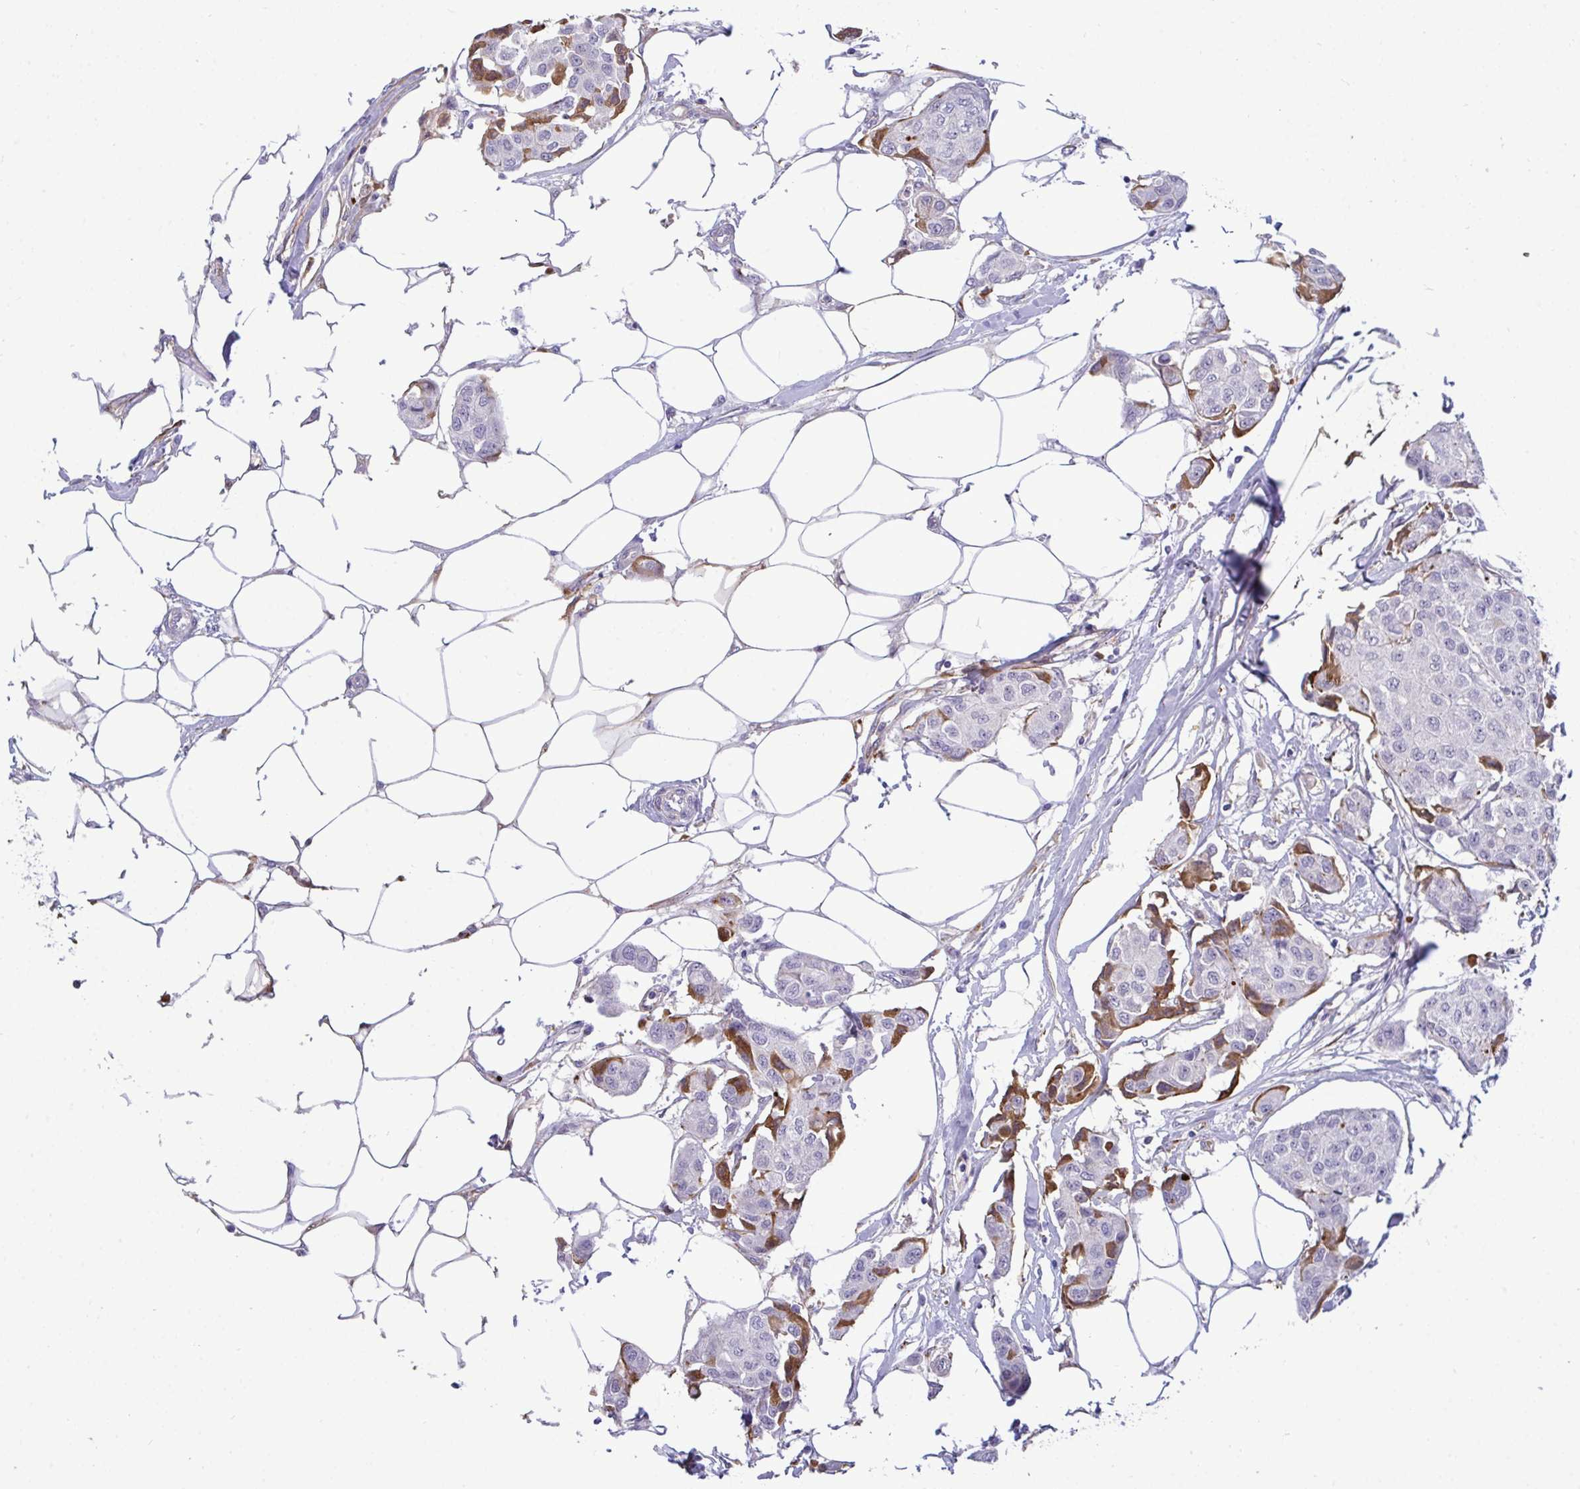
{"staining": {"intensity": "moderate", "quantity": "25%-75%", "location": "cytoplasmic/membranous"}, "tissue": "breast cancer", "cell_type": "Tumor cells", "image_type": "cancer", "snomed": [{"axis": "morphology", "description": "Duct carcinoma"}, {"axis": "topography", "description": "Breast"}, {"axis": "topography", "description": "Lymph node"}], "caption": "Immunohistochemical staining of intraductal carcinoma (breast) reveals medium levels of moderate cytoplasmic/membranous staining in approximately 25%-75% of tumor cells.", "gene": "F2", "patient": {"sex": "female", "age": 80}}